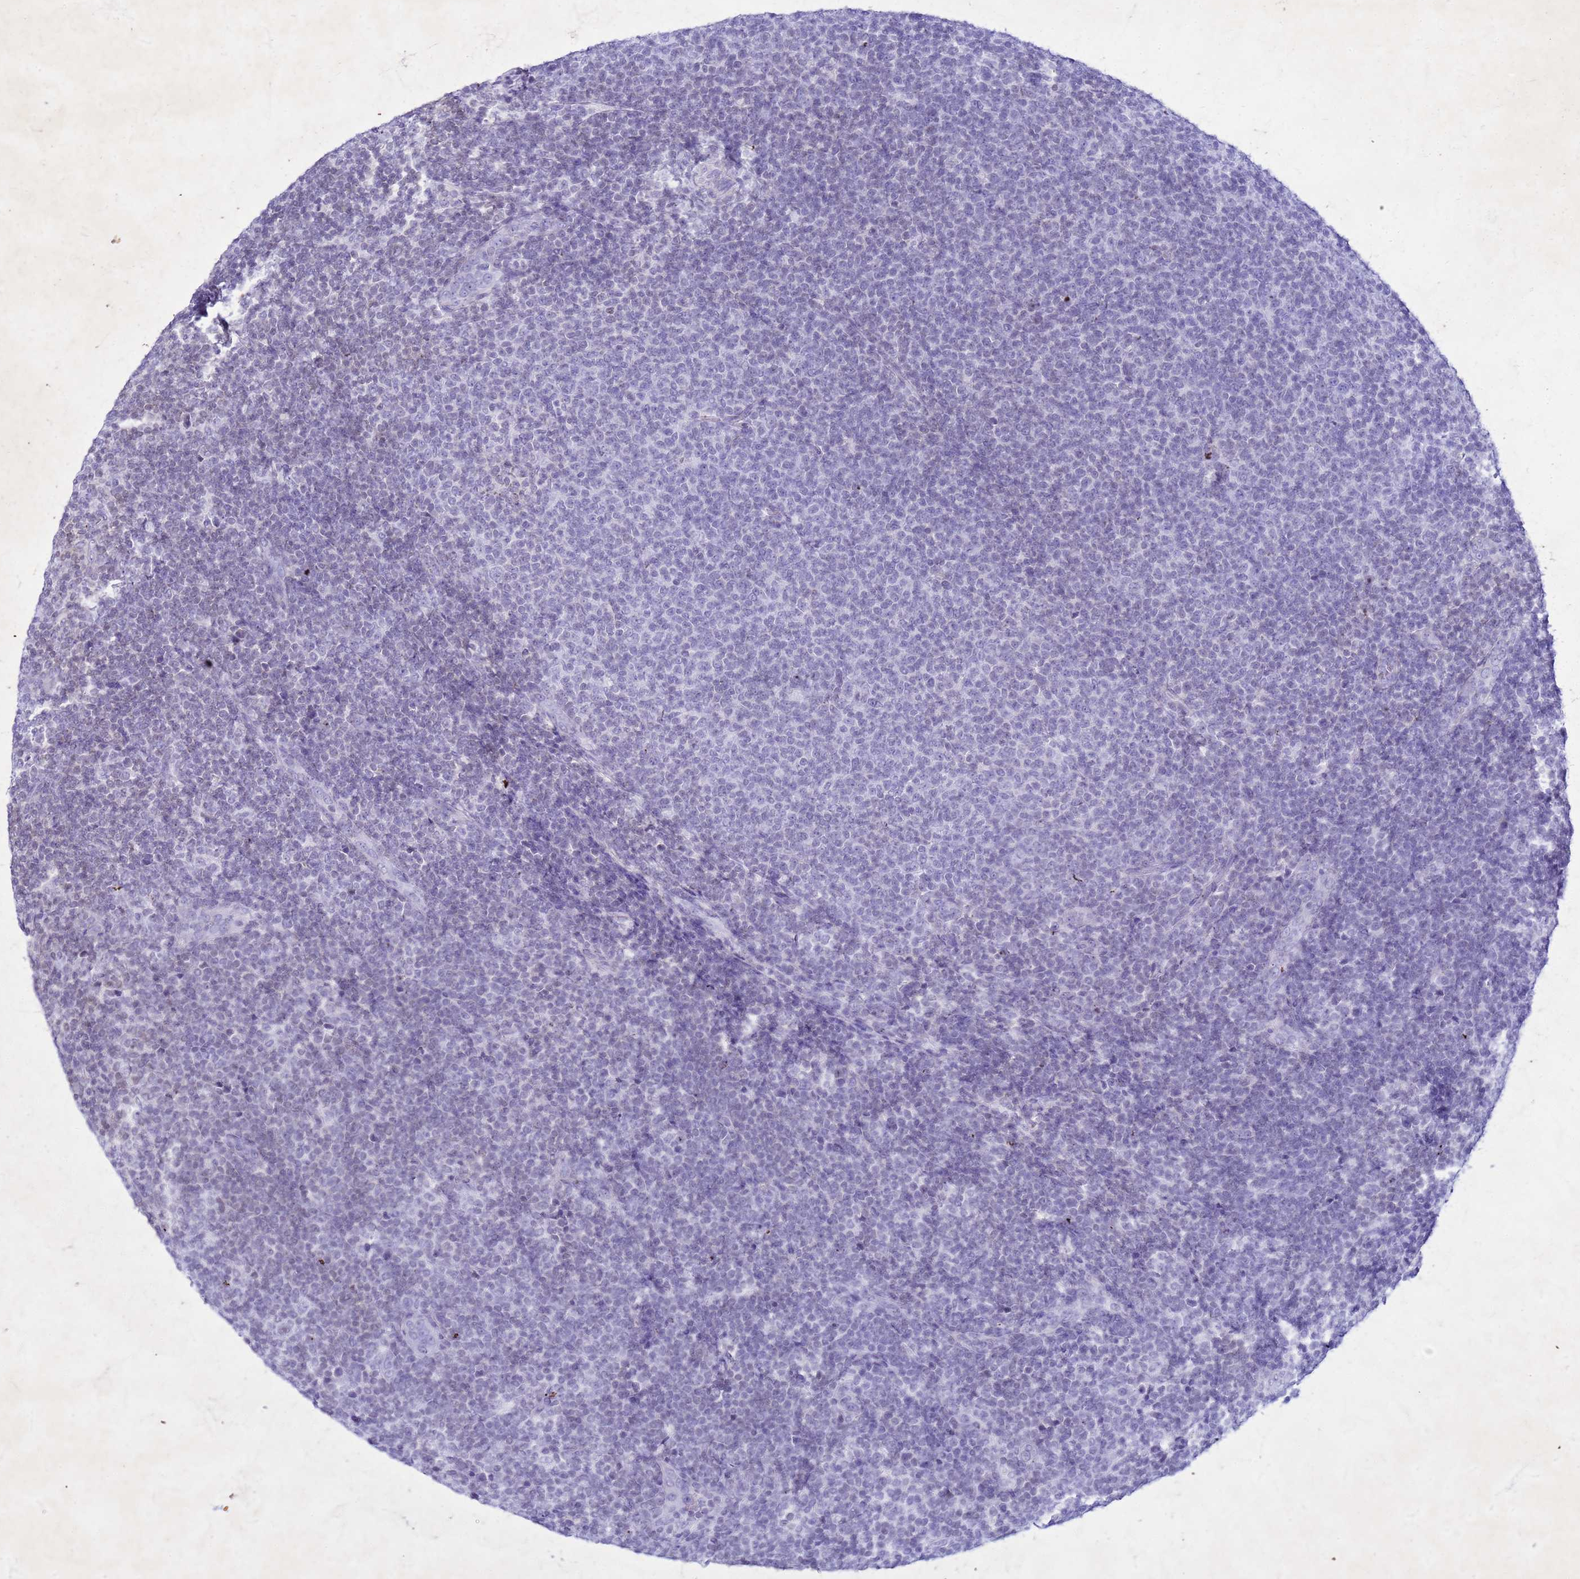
{"staining": {"intensity": "negative", "quantity": "none", "location": "none"}, "tissue": "lymphoma", "cell_type": "Tumor cells", "image_type": "cancer", "snomed": [{"axis": "morphology", "description": "Malignant lymphoma, non-Hodgkin's type, Low grade"}, {"axis": "topography", "description": "Lymph node"}], "caption": "Tumor cells show no significant positivity in lymphoma.", "gene": "COPS9", "patient": {"sex": "male", "age": 66}}